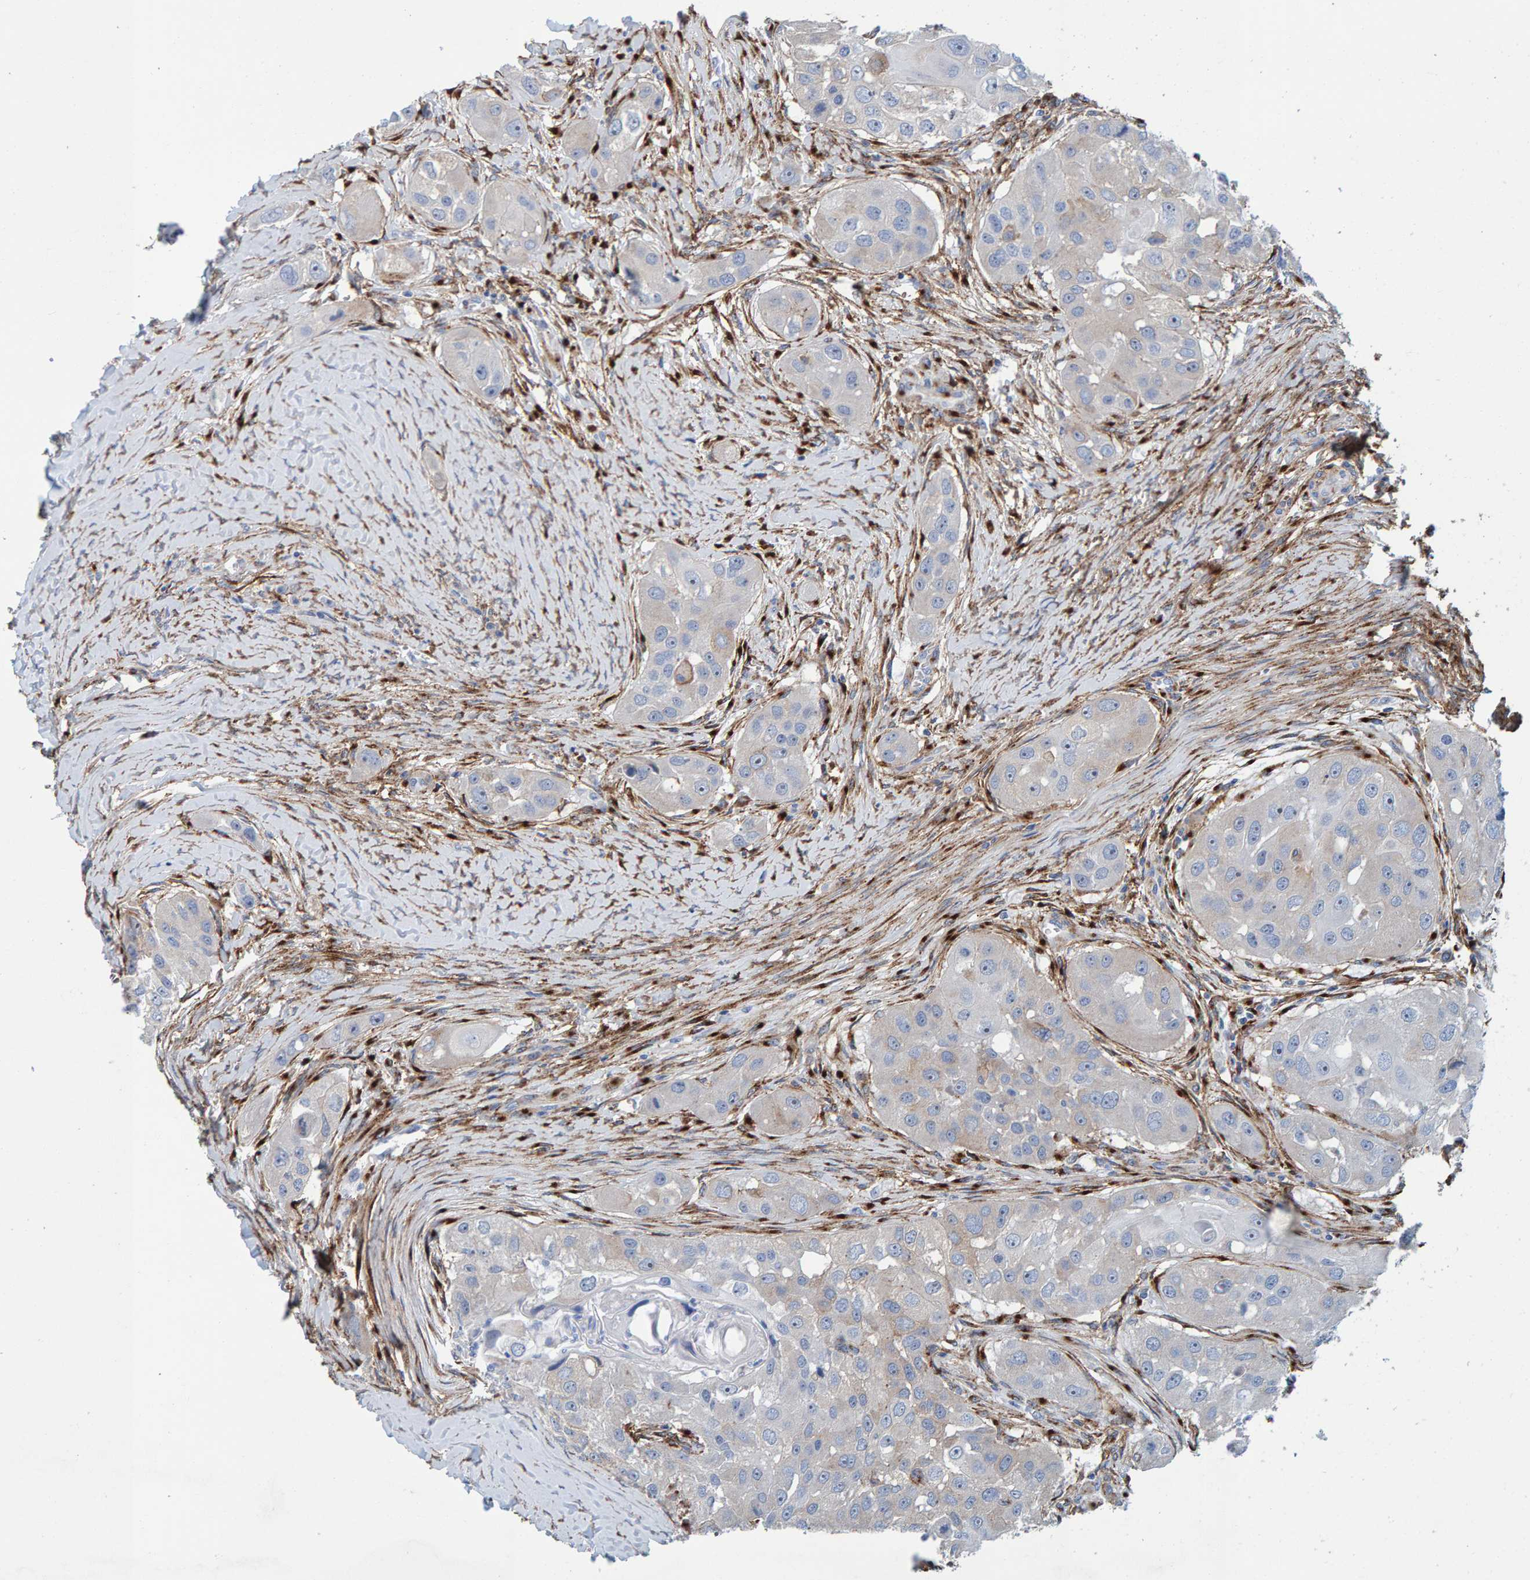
{"staining": {"intensity": "negative", "quantity": "none", "location": "none"}, "tissue": "head and neck cancer", "cell_type": "Tumor cells", "image_type": "cancer", "snomed": [{"axis": "morphology", "description": "Normal tissue, NOS"}, {"axis": "morphology", "description": "Squamous cell carcinoma, NOS"}, {"axis": "topography", "description": "Skeletal muscle"}, {"axis": "topography", "description": "Head-Neck"}], "caption": "This is an immunohistochemistry (IHC) micrograph of human head and neck squamous cell carcinoma. There is no staining in tumor cells.", "gene": "LRP1", "patient": {"sex": "male", "age": 51}}